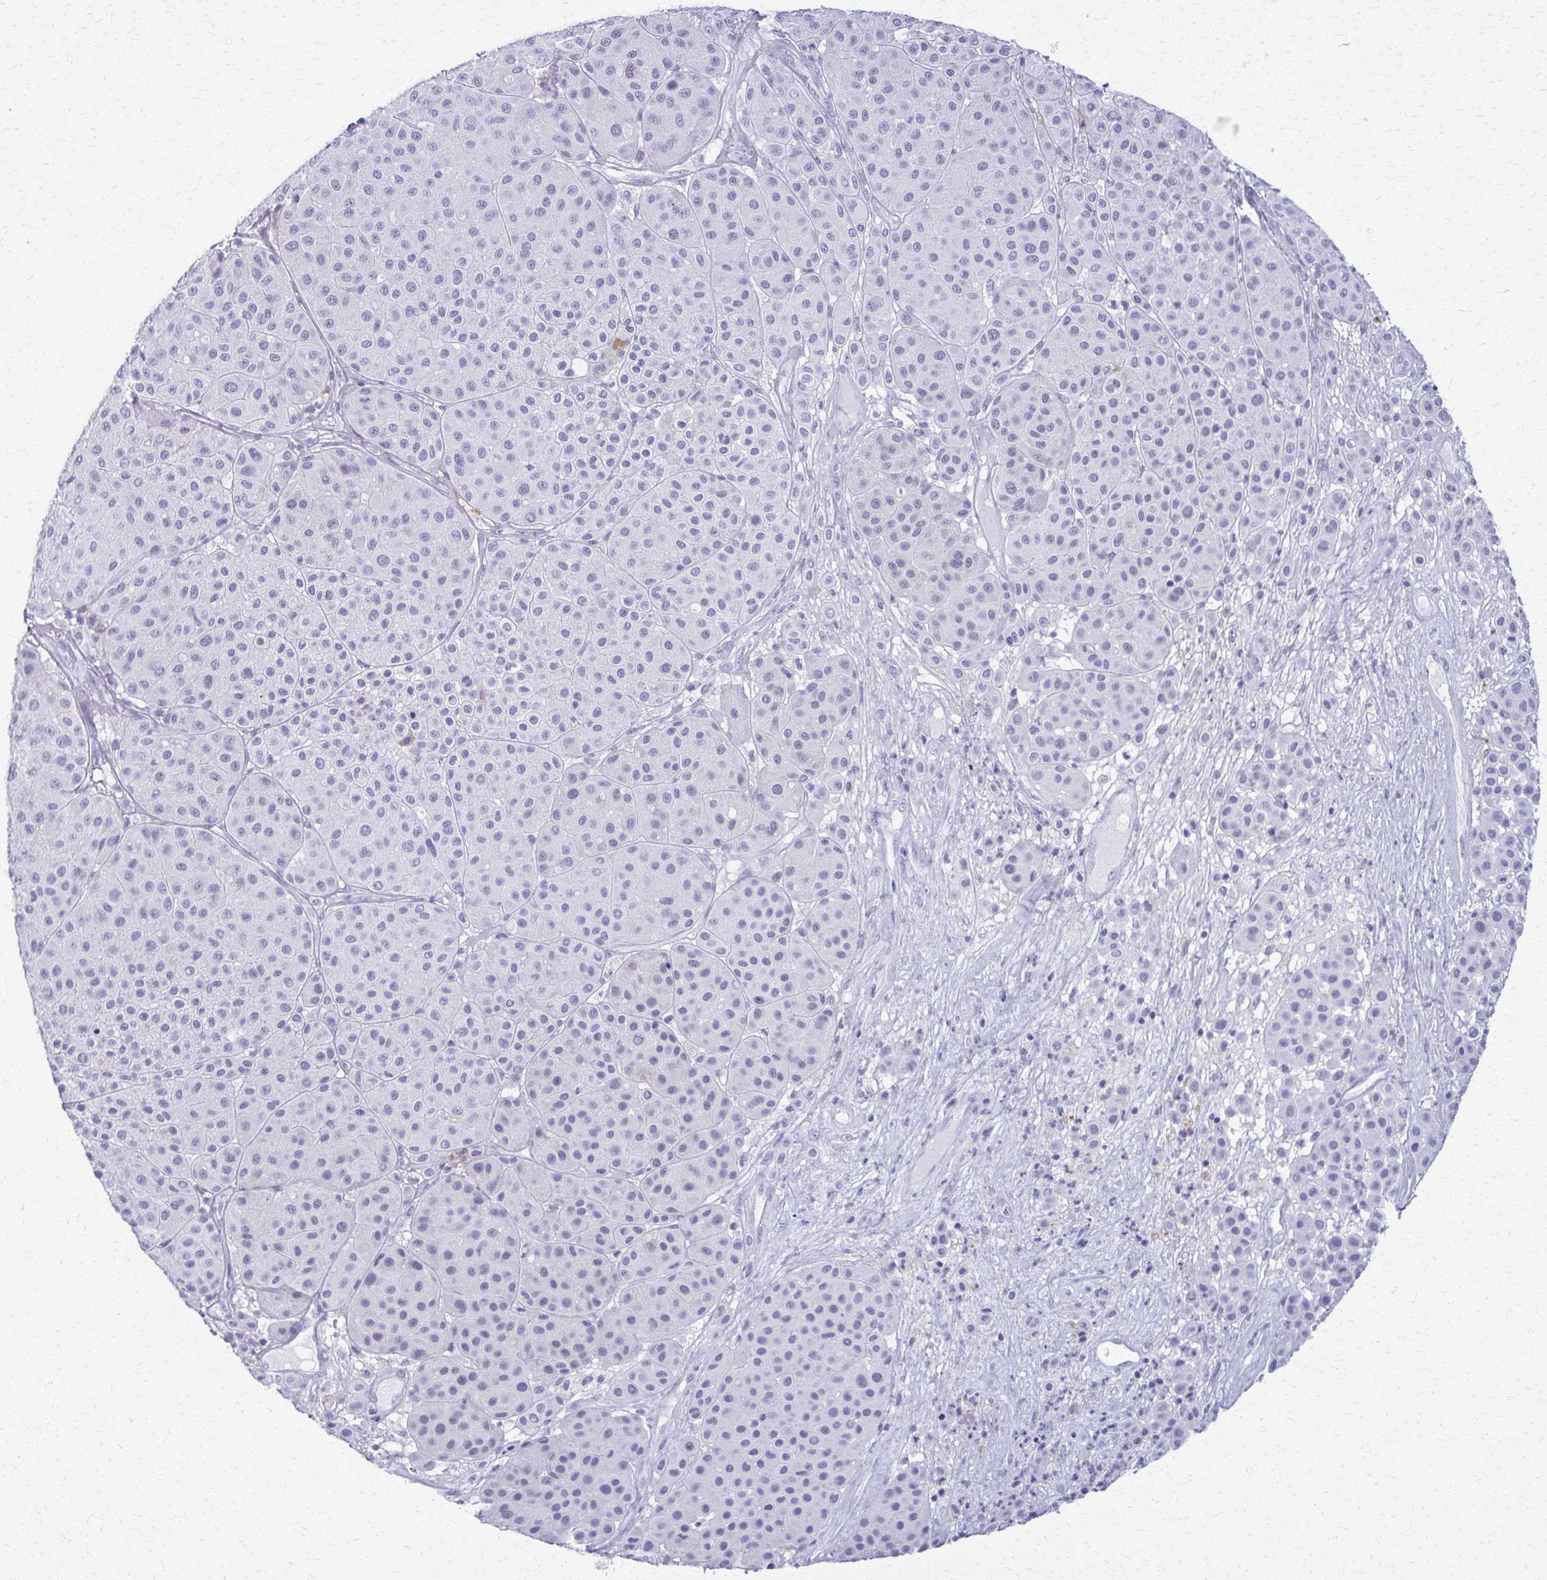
{"staining": {"intensity": "negative", "quantity": "none", "location": "none"}, "tissue": "melanoma", "cell_type": "Tumor cells", "image_type": "cancer", "snomed": [{"axis": "morphology", "description": "Malignant melanoma, Metastatic site"}, {"axis": "topography", "description": "Smooth muscle"}], "caption": "Immunohistochemistry (IHC) image of human melanoma stained for a protein (brown), which displays no staining in tumor cells.", "gene": "ACSM2B", "patient": {"sex": "male", "age": 41}}